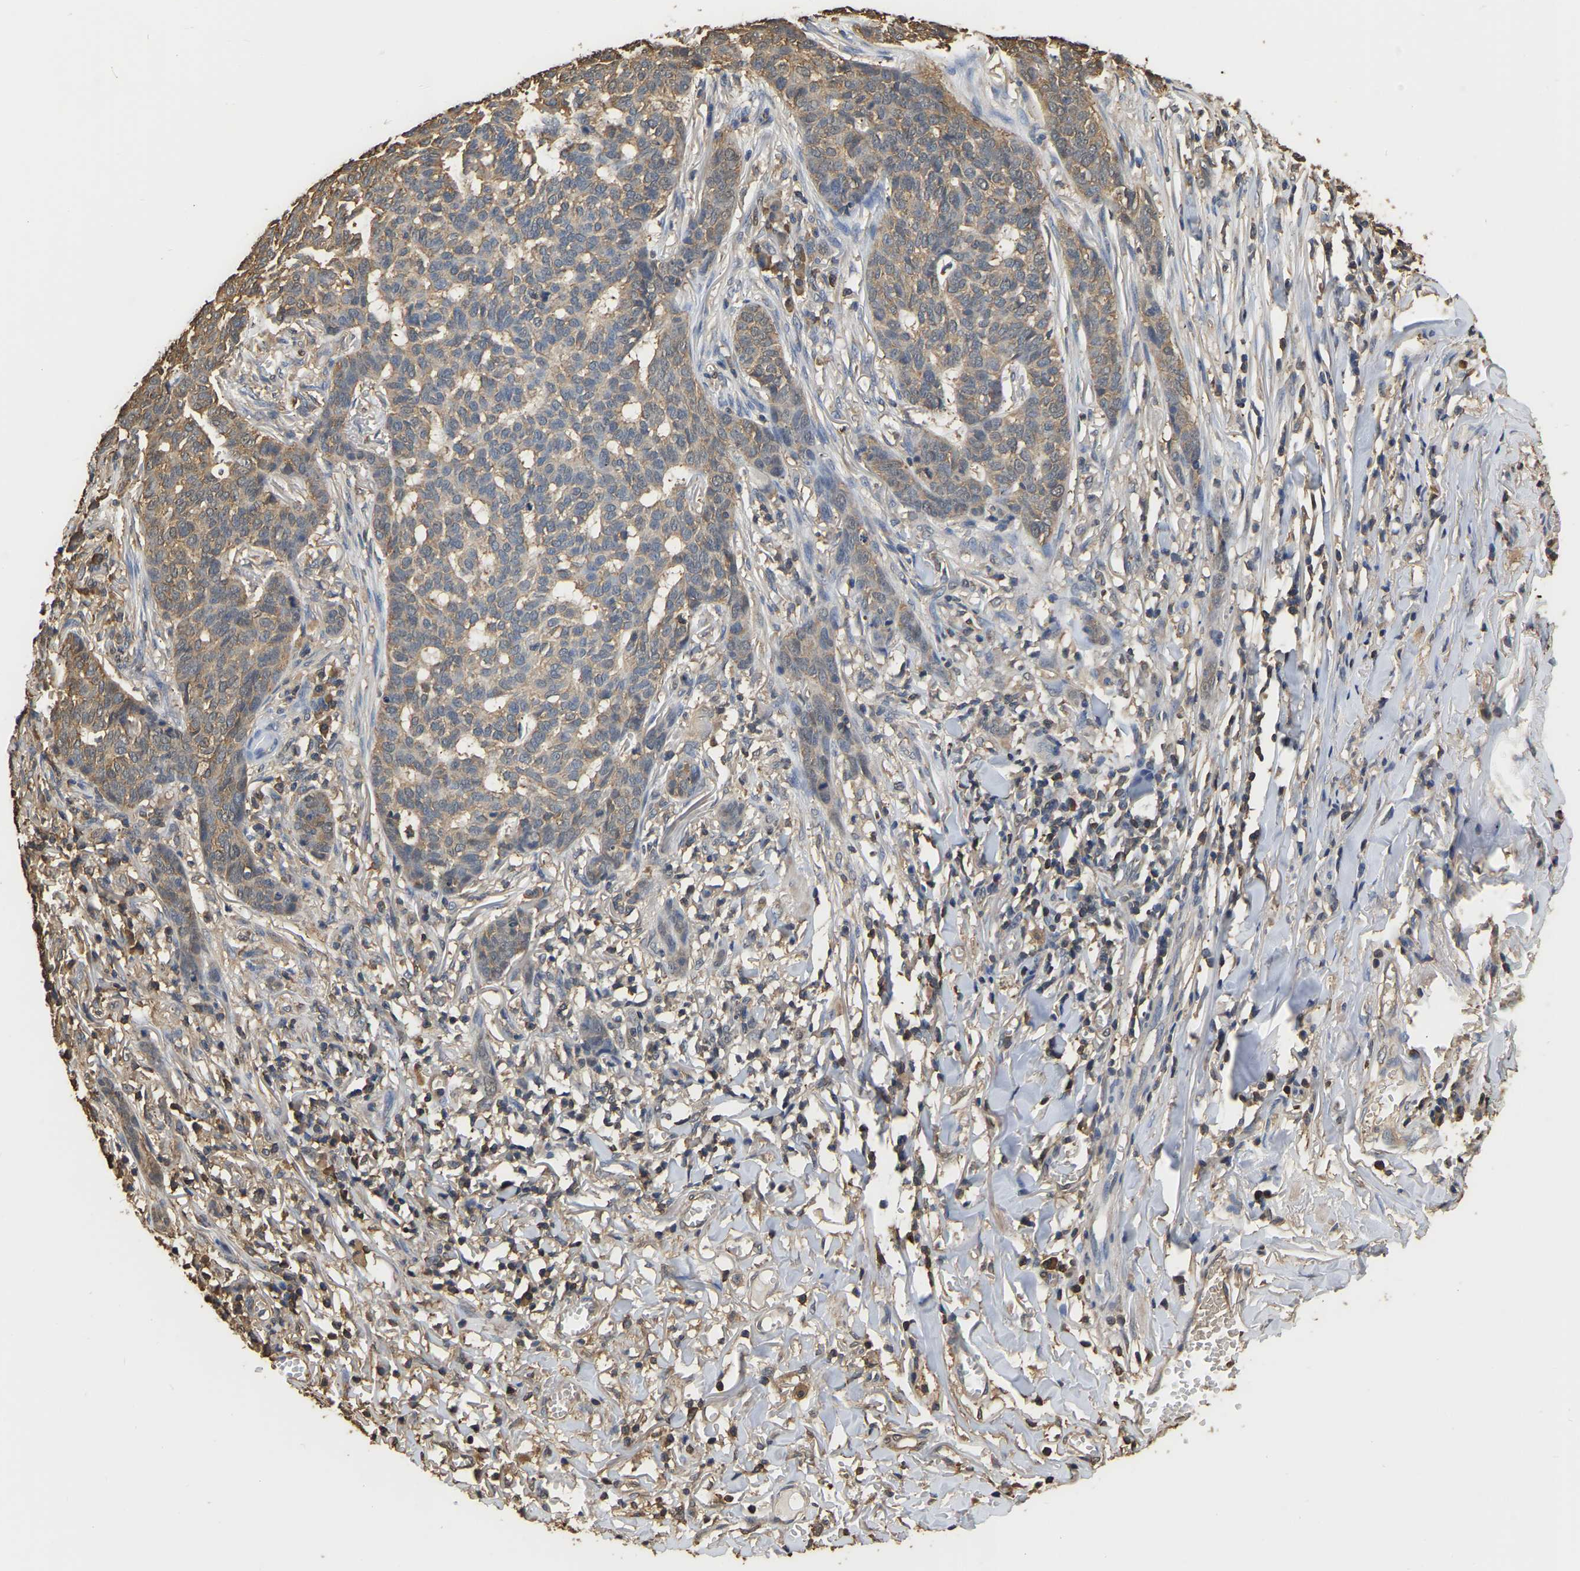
{"staining": {"intensity": "weak", "quantity": ">75%", "location": "cytoplasmic/membranous"}, "tissue": "skin cancer", "cell_type": "Tumor cells", "image_type": "cancer", "snomed": [{"axis": "morphology", "description": "Basal cell carcinoma"}, {"axis": "topography", "description": "Skin"}], "caption": "Immunohistochemical staining of human basal cell carcinoma (skin) reveals weak cytoplasmic/membranous protein staining in about >75% of tumor cells.", "gene": "LDHB", "patient": {"sex": "male", "age": 85}}